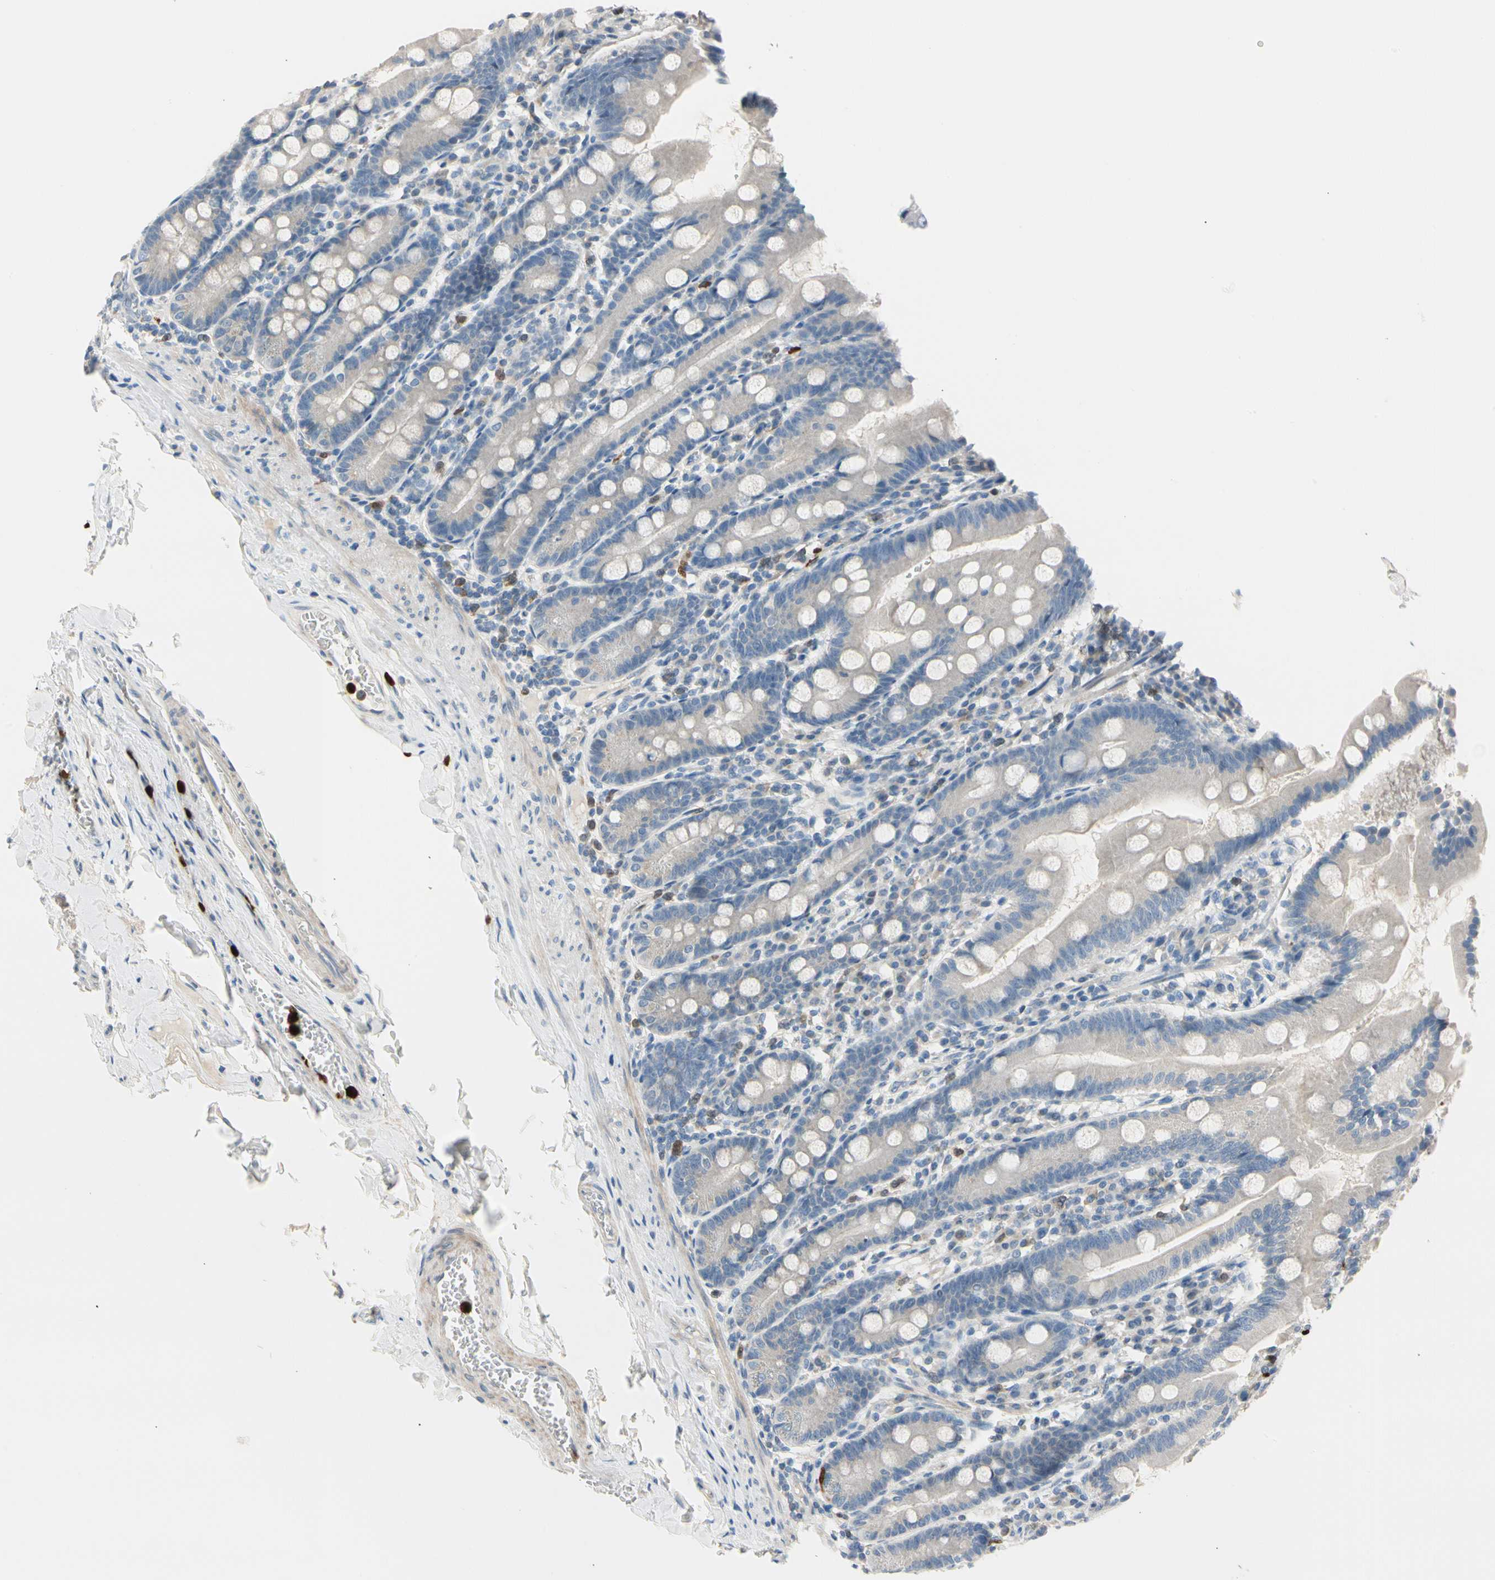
{"staining": {"intensity": "weak", "quantity": "25%-75%", "location": "cytoplasmic/membranous"}, "tissue": "duodenum", "cell_type": "Glandular cells", "image_type": "normal", "snomed": [{"axis": "morphology", "description": "Normal tissue, NOS"}, {"axis": "topography", "description": "Duodenum"}], "caption": "Duodenum stained for a protein displays weak cytoplasmic/membranous positivity in glandular cells. (IHC, brightfield microscopy, high magnification).", "gene": "TRAF5", "patient": {"sex": "male", "age": 50}}